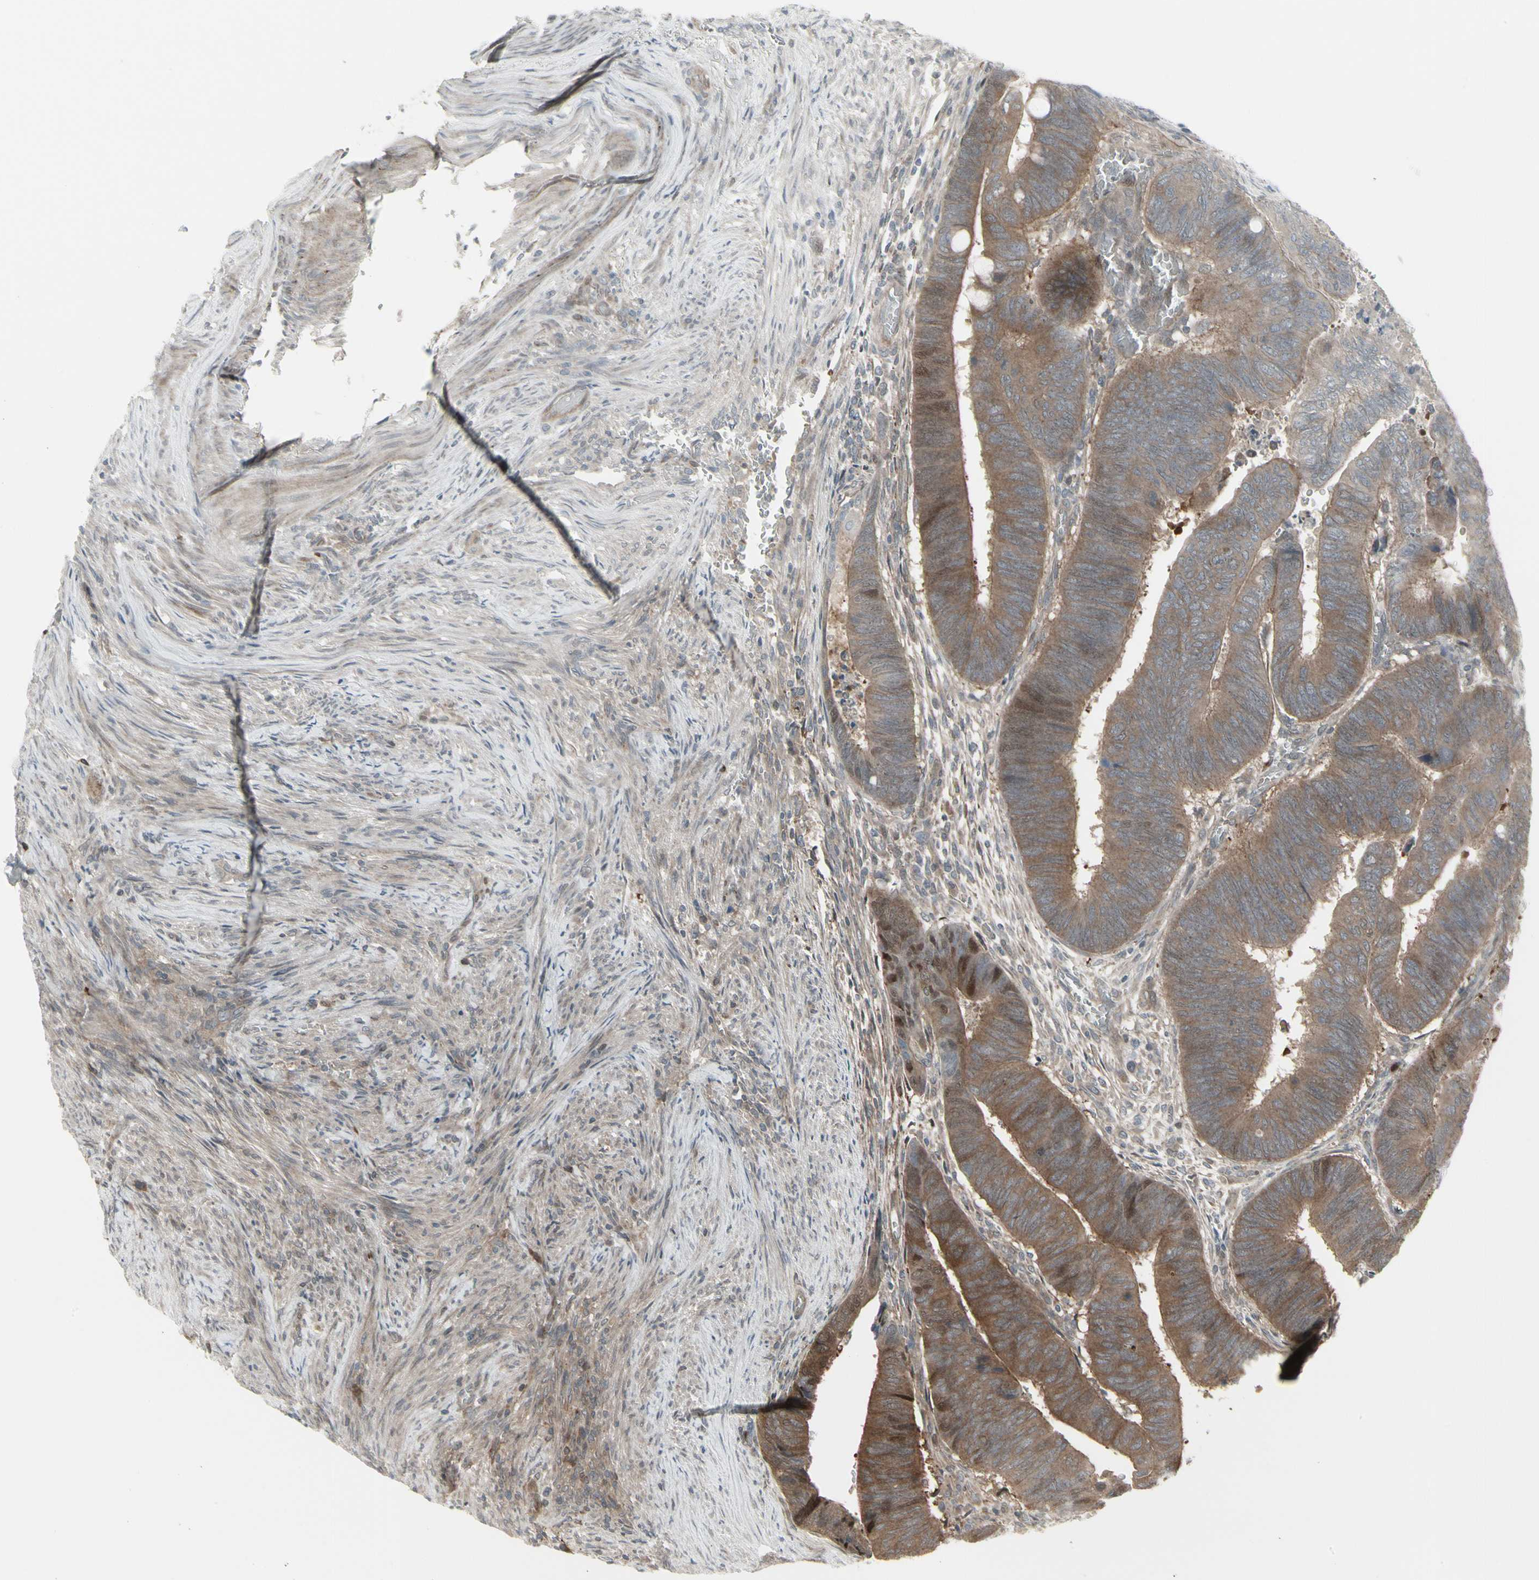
{"staining": {"intensity": "moderate", "quantity": ">75%", "location": "cytoplasmic/membranous"}, "tissue": "colorectal cancer", "cell_type": "Tumor cells", "image_type": "cancer", "snomed": [{"axis": "morphology", "description": "Normal tissue, NOS"}, {"axis": "morphology", "description": "Adenocarcinoma, NOS"}, {"axis": "topography", "description": "Rectum"}, {"axis": "topography", "description": "Peripheral nerve tissue"}], "caption": "Protein staining of colorectal adenocarcinoma tissue reveals moderate cytoplasmic/membranous staining in approximately >75% of tumor cells. The staining is performed using DAB (3,3'-diaminobenzidine) brown chromogen to label protein expression. The nuclei are counter-stained blue using hematoxylin.", "gene": "IGFBP6", "patient": {"sex": "male", "age": 92}}